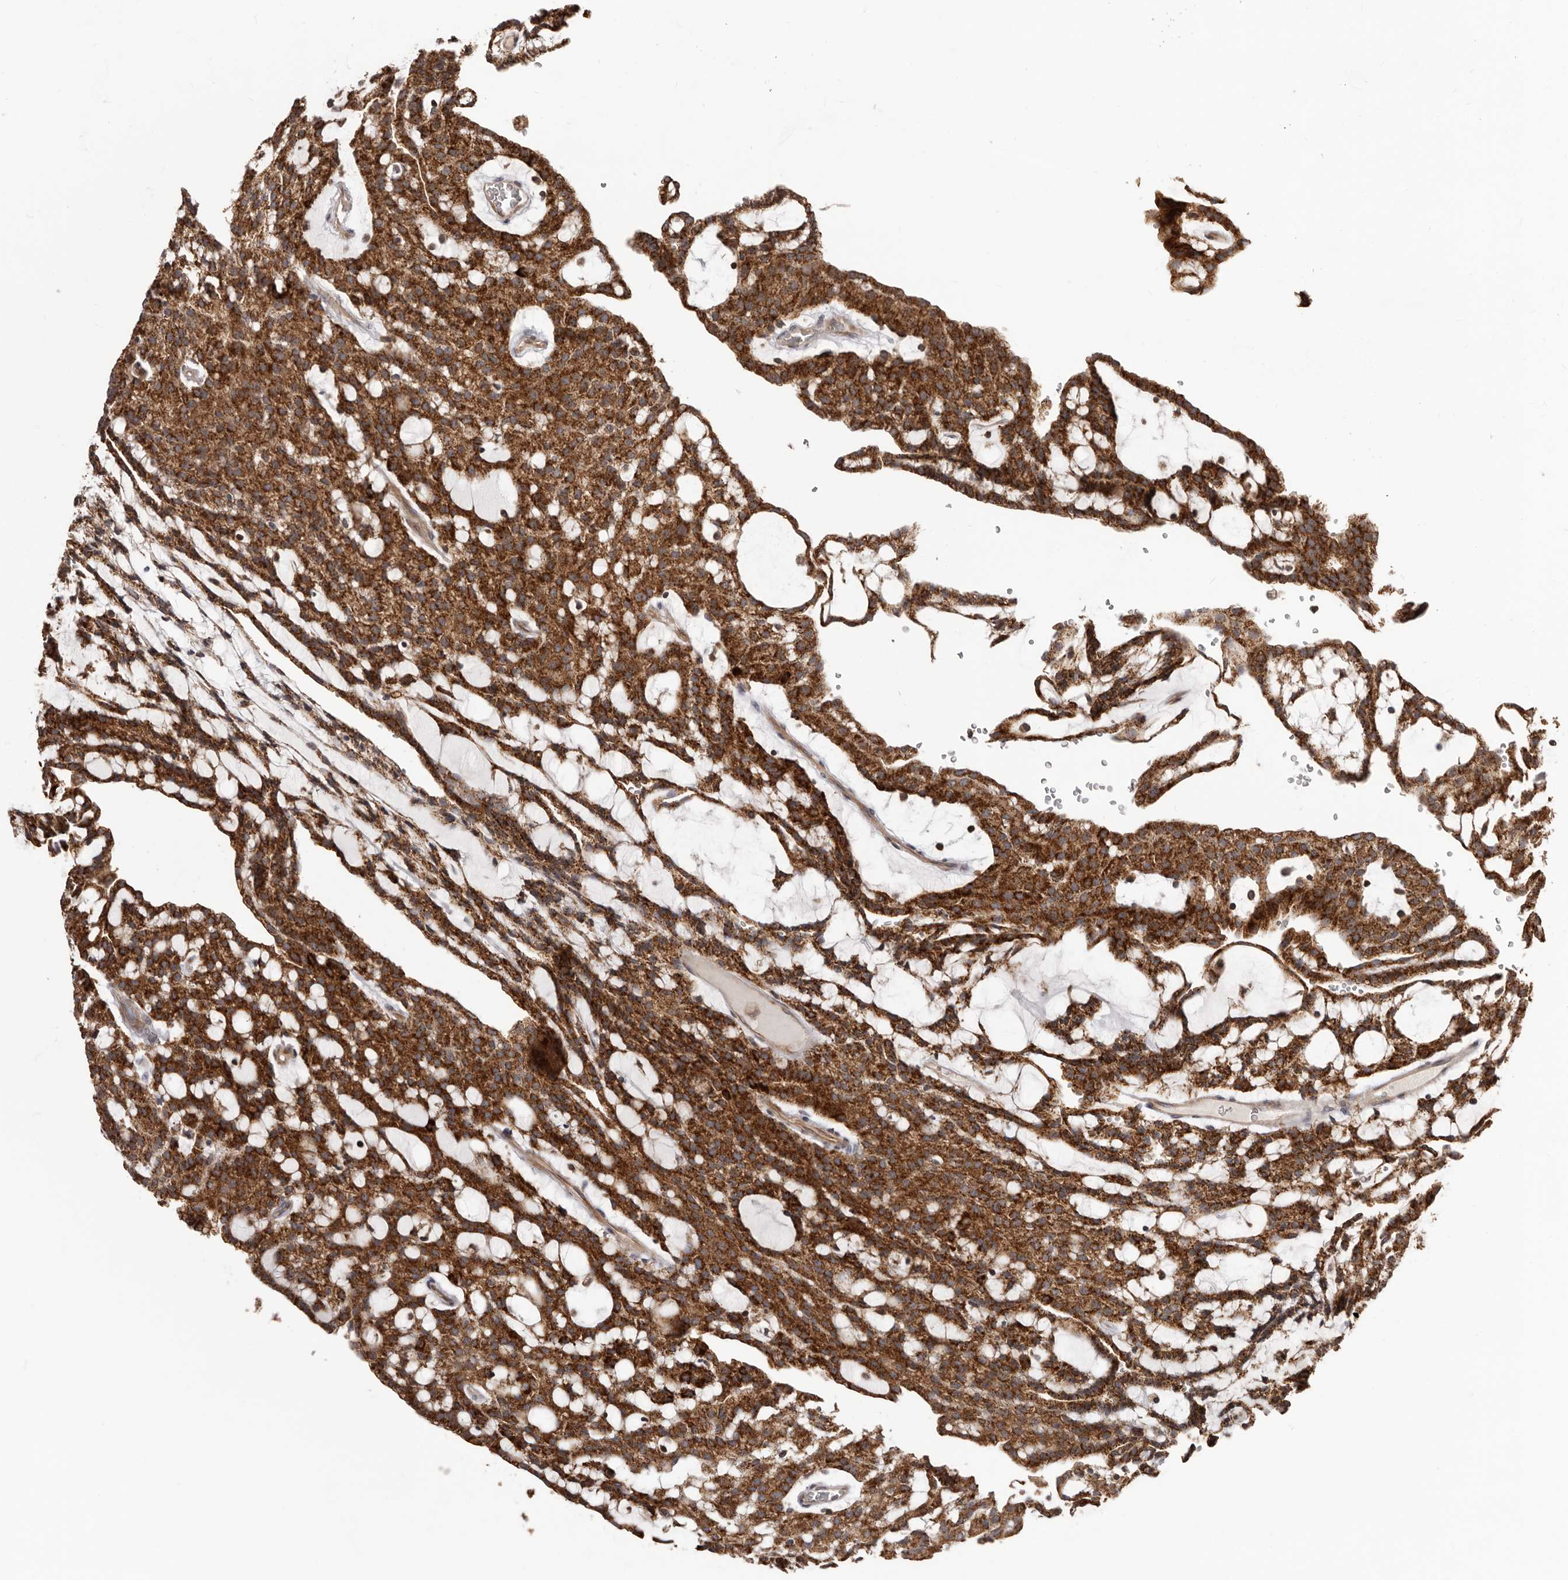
{"staining": {"intensity": "strong", "quantity": ">75%", "location": "cytoplasmic/membranous"}, "tissue": "renal cancer", "cell_type": "Tumor cells", "image_type": "cancer", "snomed": [{"axis": "morphology", "description": "Adenocarcinoma, NOS"}, {"axis": "topography", "description": "Kidney"}], "caption": "Renal adenocarcinoma stained with a protein marker demonstrates strong staining in tumor cells.", "gene": "HBS1L", "patient": {"sex": "male", "age": 63}}